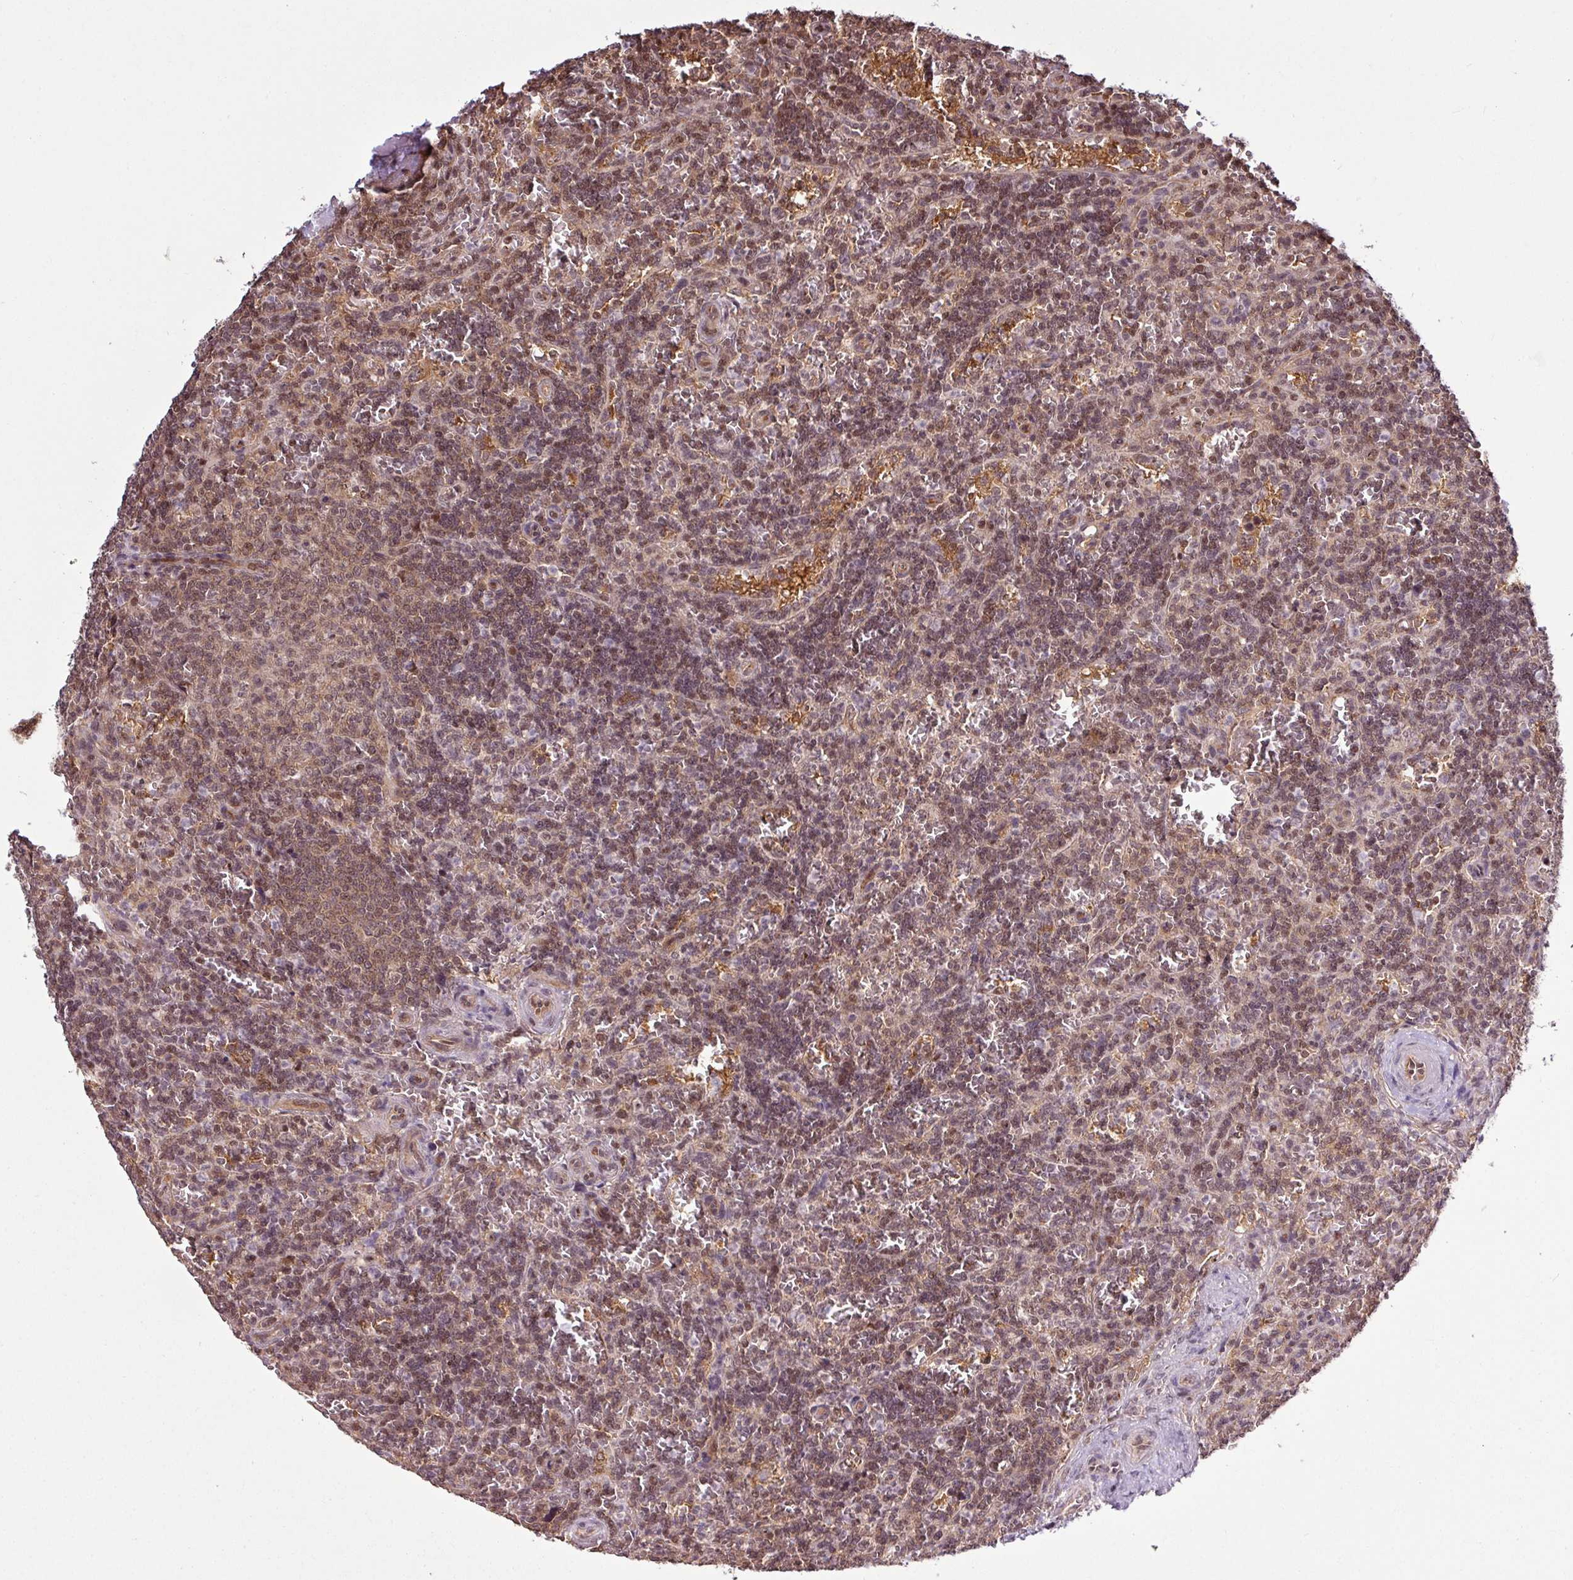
{"staining": {"intensity": "moderate", "quantity": ">75%", "location": "nuclear"}, "tissue": "lymphoma", "cell_type": "Tumor cells", "image_type": "cancer", "snomed": [{"axis": "morphology", "description": "Malignant lymphoma, non-Hodgkin's type, Low grade"}, {"axis": "topography", "description": "Spleen"}], "caption": "Lymphoma stained with a protein marker displays moderate staining in tumor cells.", "gene": "ITPKC", "patient": {"sex": "male", "age": 73}}